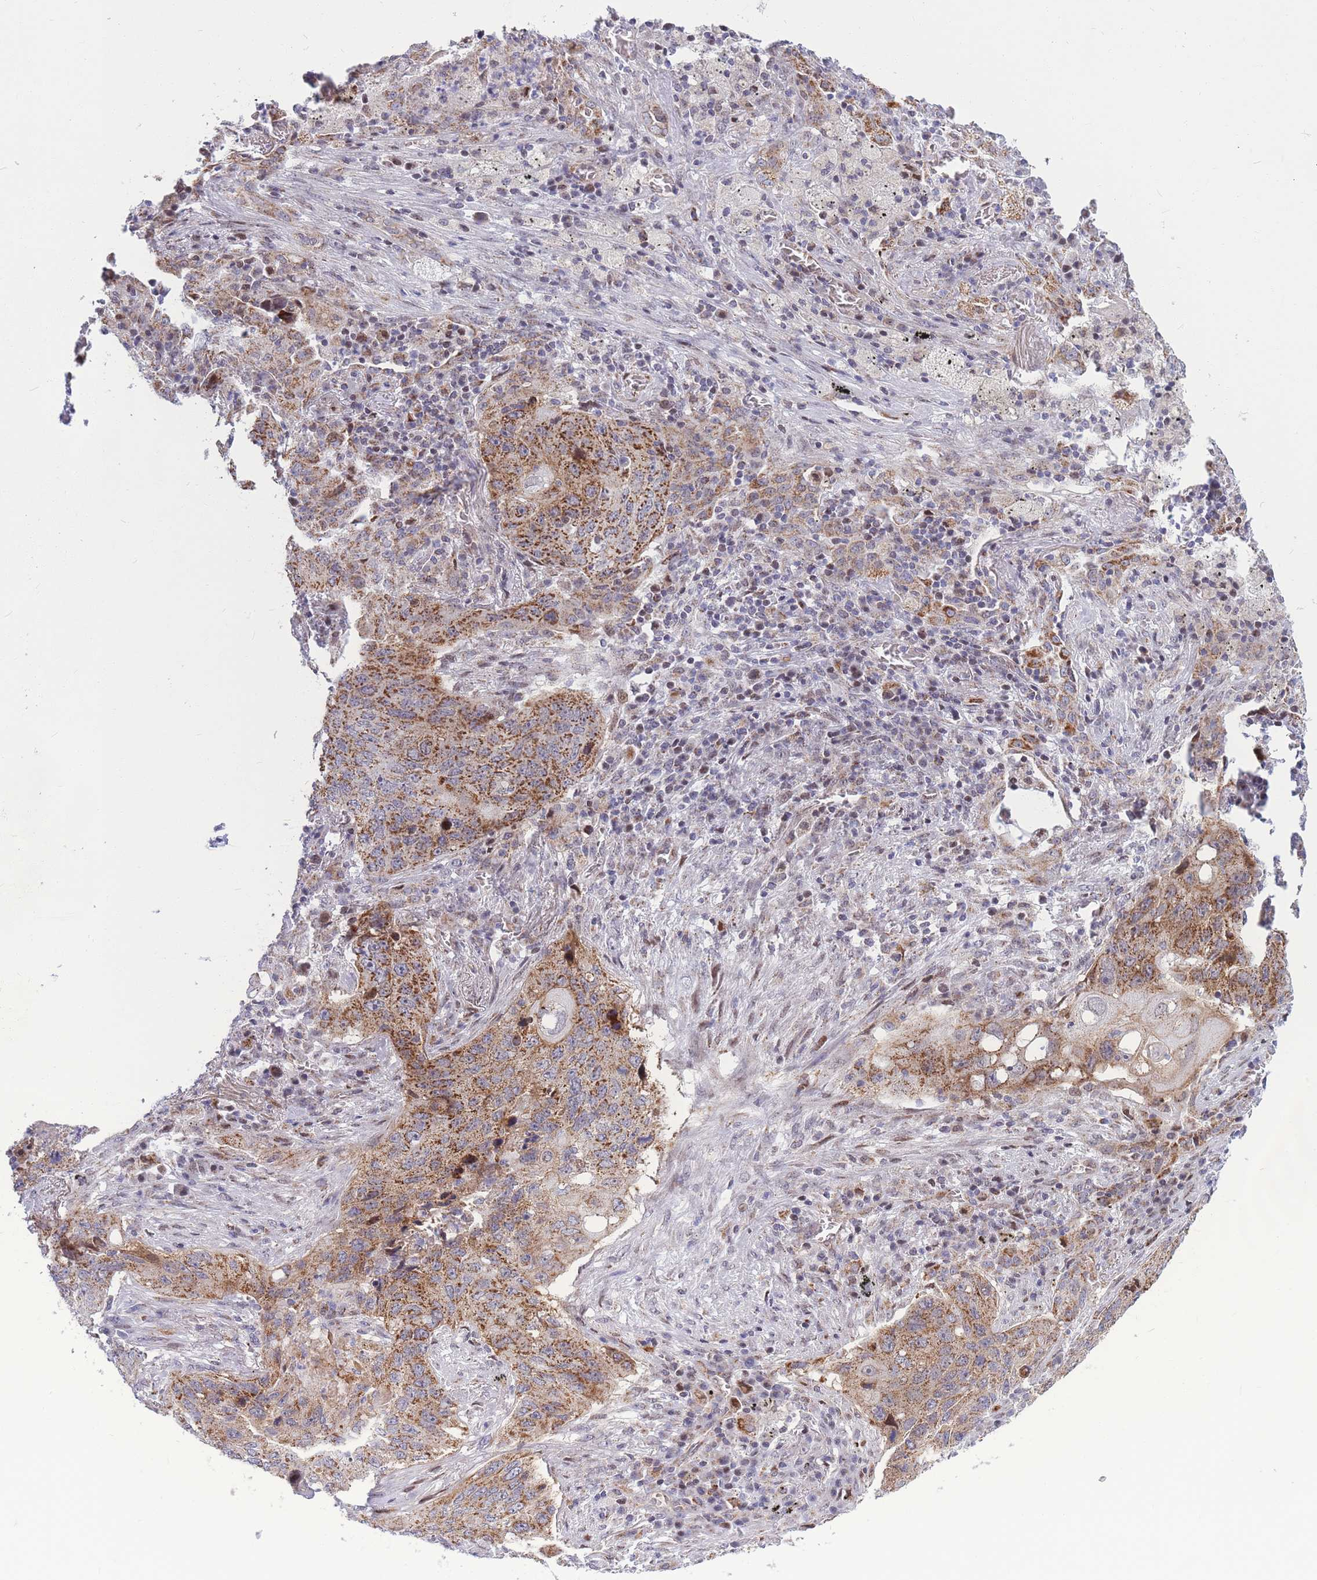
{"staining": {"intensity": "moderate", "quantity": ">75%", "location": "cytoplasmic/membranous"}, "tissue": "lung cancer", "cell_type": "Tumor cells", "image_type": "cancer", "snomed": [{"axis": "morphology", "description": "Squamous cell carcinoma, NOS"}, {"axis": "topography", "description": "Lung"}], "caption": "DAB immunohistochemical staining of lung cancer exhibits moderate cytoplasmic/membranous protein expression in approximately >75% of tumor cells. The staining was performed using DAB (3,3'-diaminobenzidine) to visualize the protein expression in brown, while the nuclei were stained in blue with hematoxylin (Magnification: 20x).", "gene": "MOB4", "patient": {"sex": "female", "age": 63}}